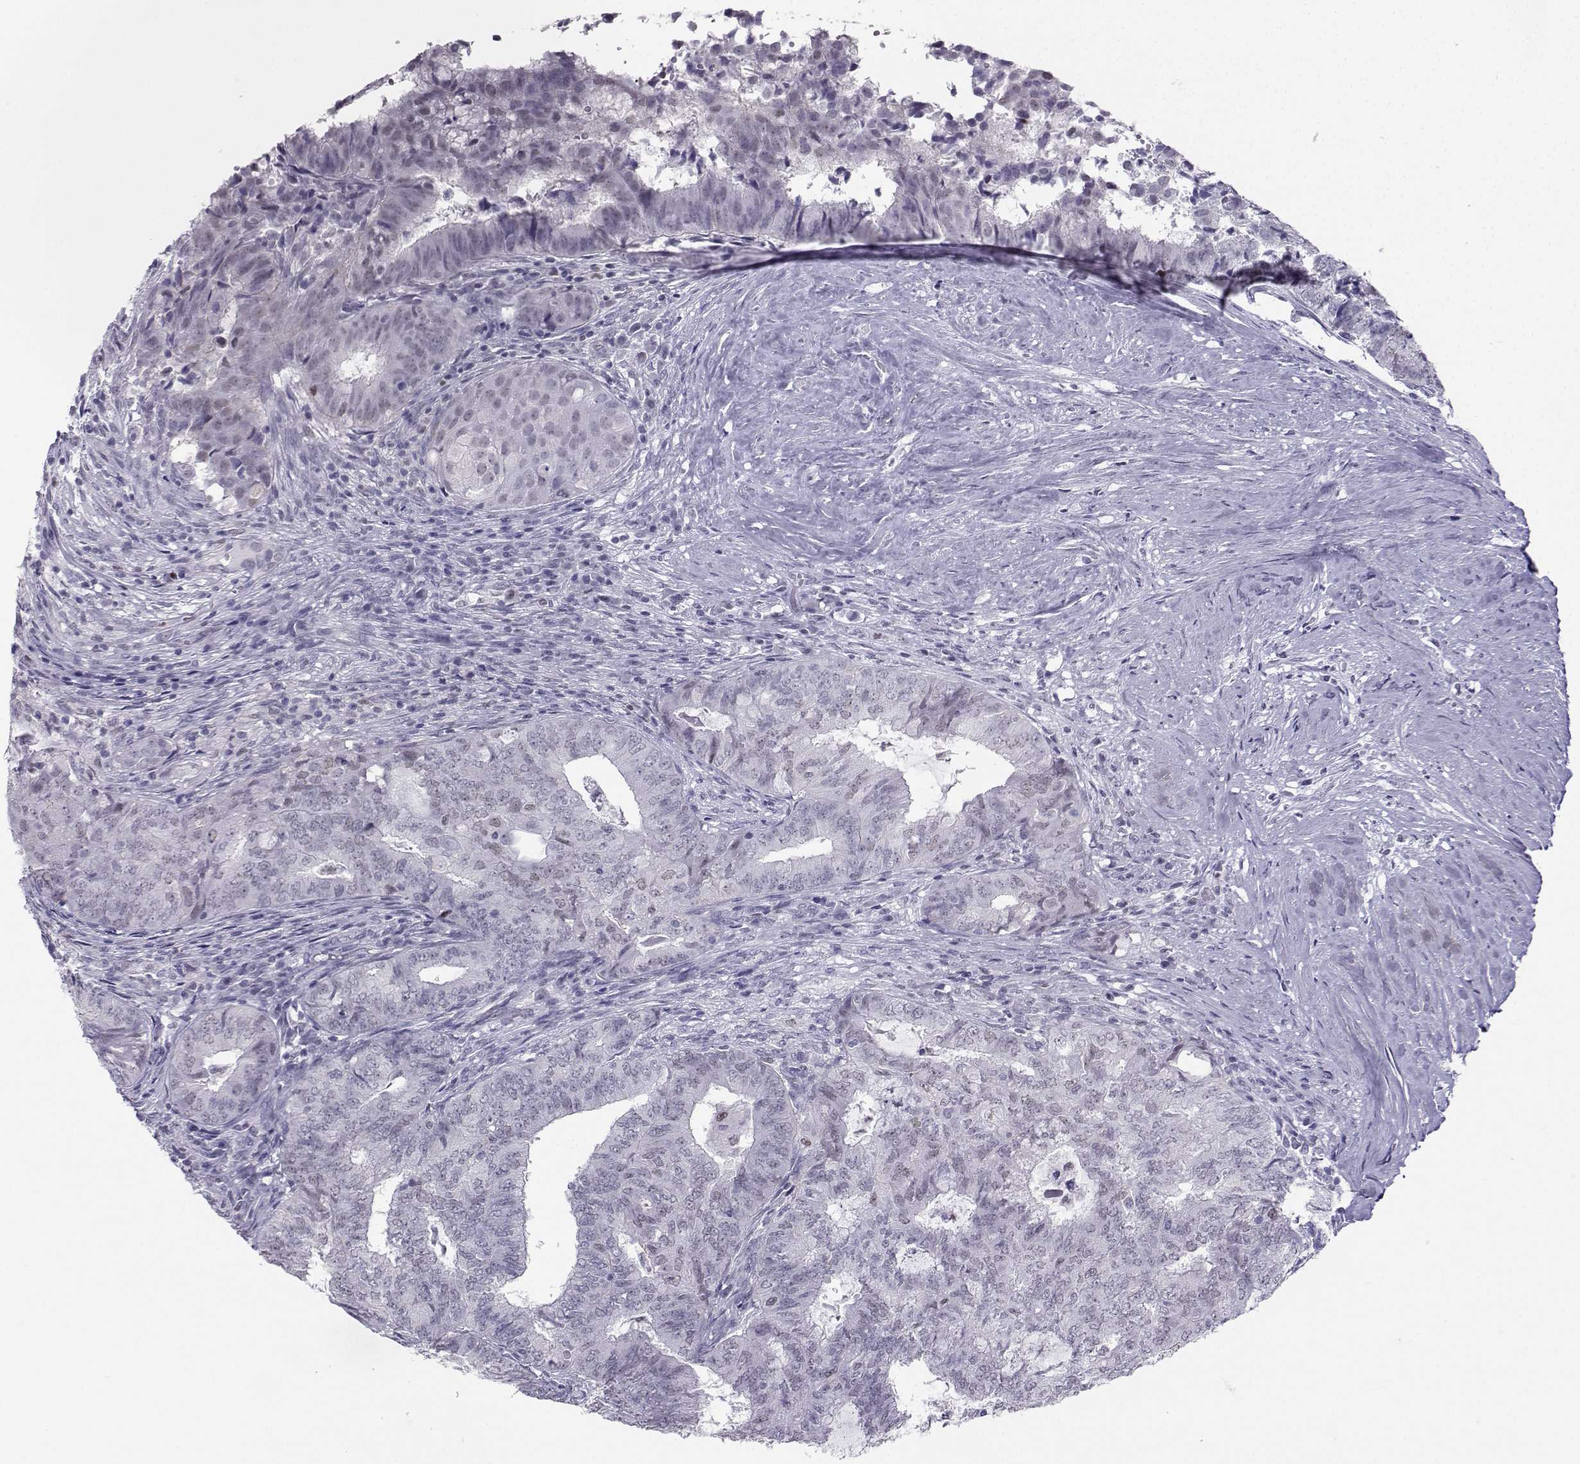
{"staining": {"intensity": "negative", "quantity": "none", "location": "none"}, "tissue": "endometrial cancer", "cell_type": "Tumor cells", "image_type": "cancer", "snomed": [{"axis": "morphology", "description": "Adenocarcinoma, NOS"}, {"axis": "topography", "description": "Endometrium"}], "caption": "DAB immunohistochemical staining of endometrial cancer (adenocarcinoma) exhibits no significant staining in tumor cells.", "gene": "TEDC2", "patient": {"sex": "female", "age": 62}}